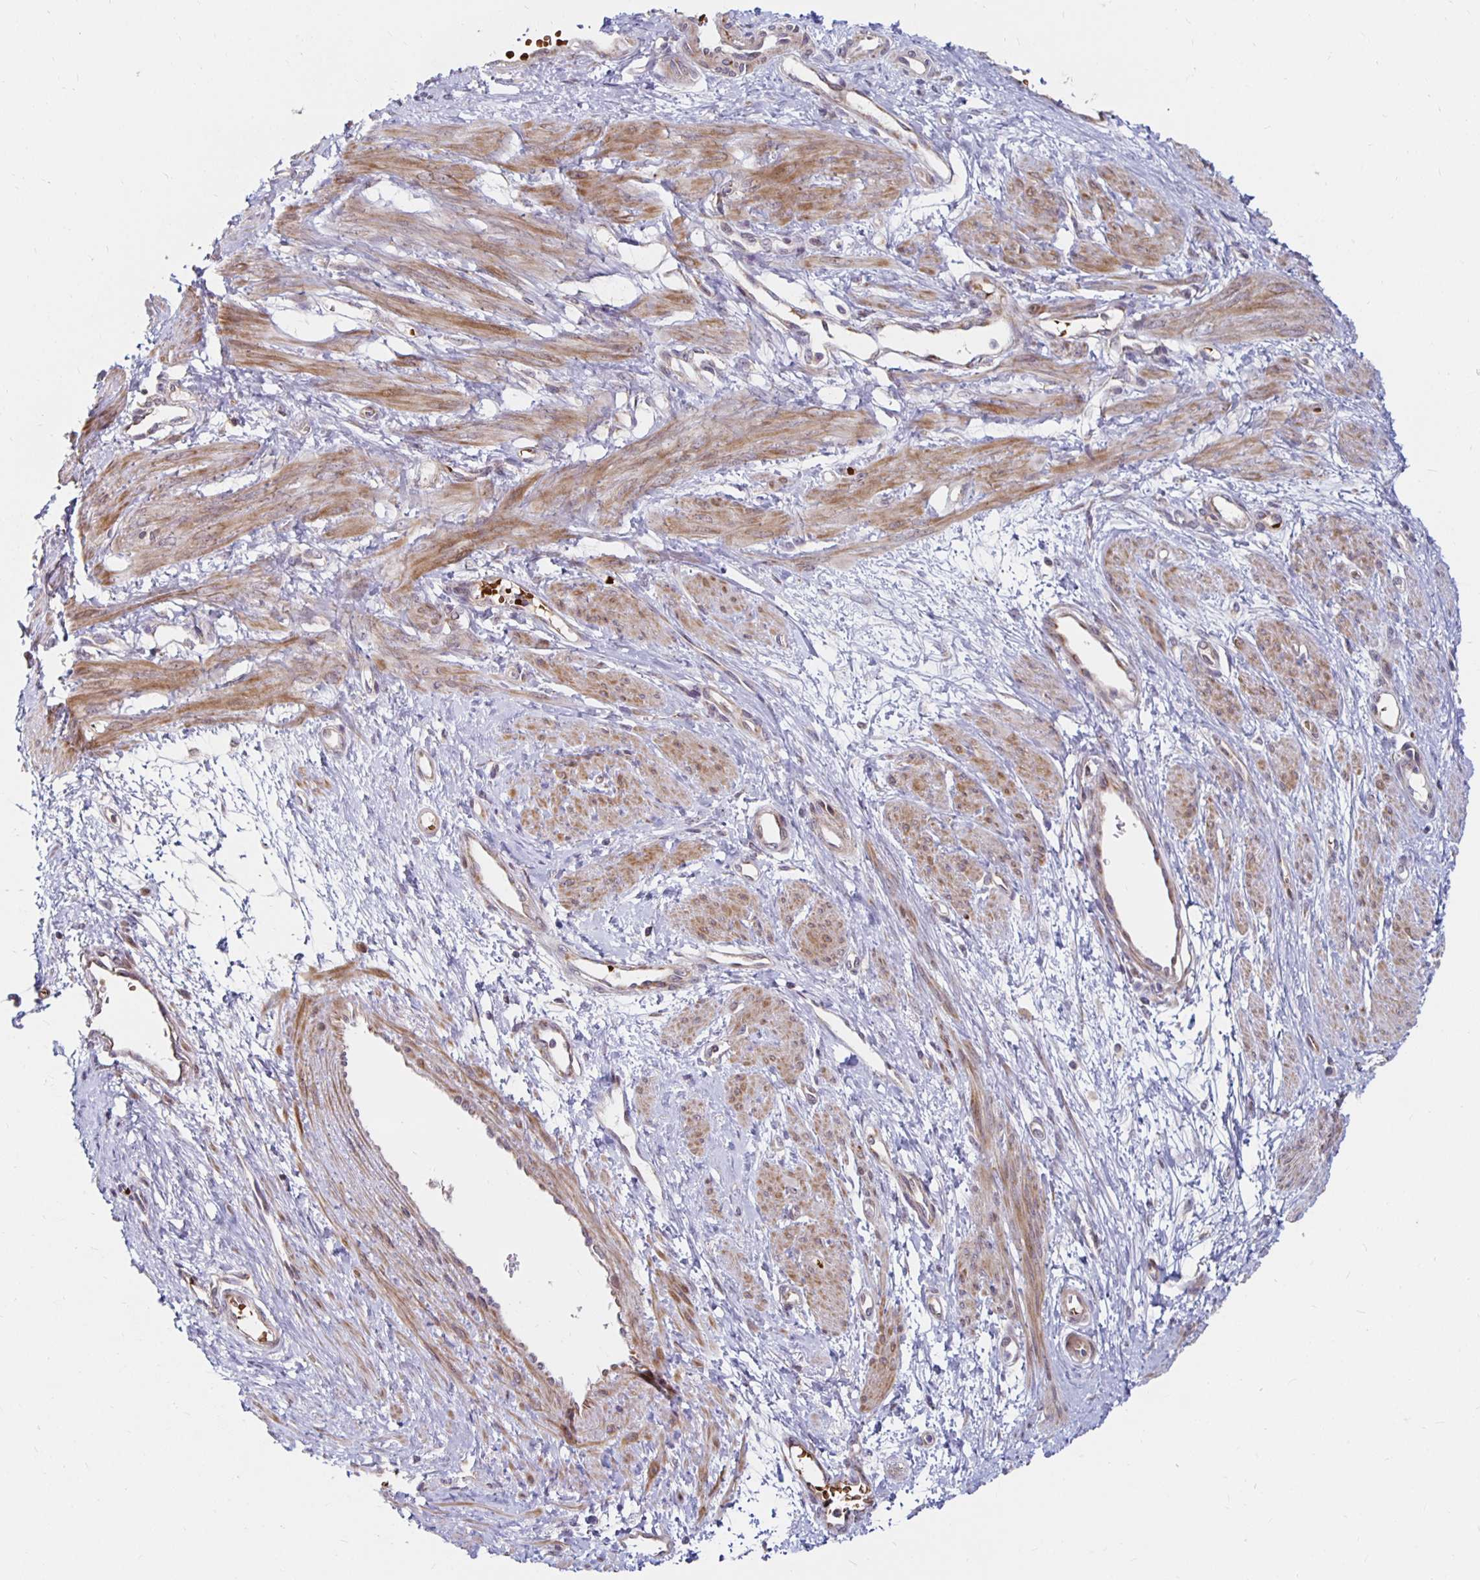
{"staining": {"intensity": "moderate", "quantity": ">75%", "location": "cytoplasmic/membranous"}, "tissue": "smooth muscle", "cell_type": "Smooth muscle cells", "image_type": "normal", "snomed": [{"axis": "morphology", "description": "Normal tissue, NOS"}, {"axis": "topography", "description": "Smooth muscle"}, {"axis": "topography", "description": "Uterus"}], "caption": "Smooth muscle cells exhibit medium levels of moderate cytoplasmic/membranous positivity in about >75% of cells in unremarkable human smooth muscle.", "gene": "MRPL28", "patient": {"sex": "female", "age": 39}}